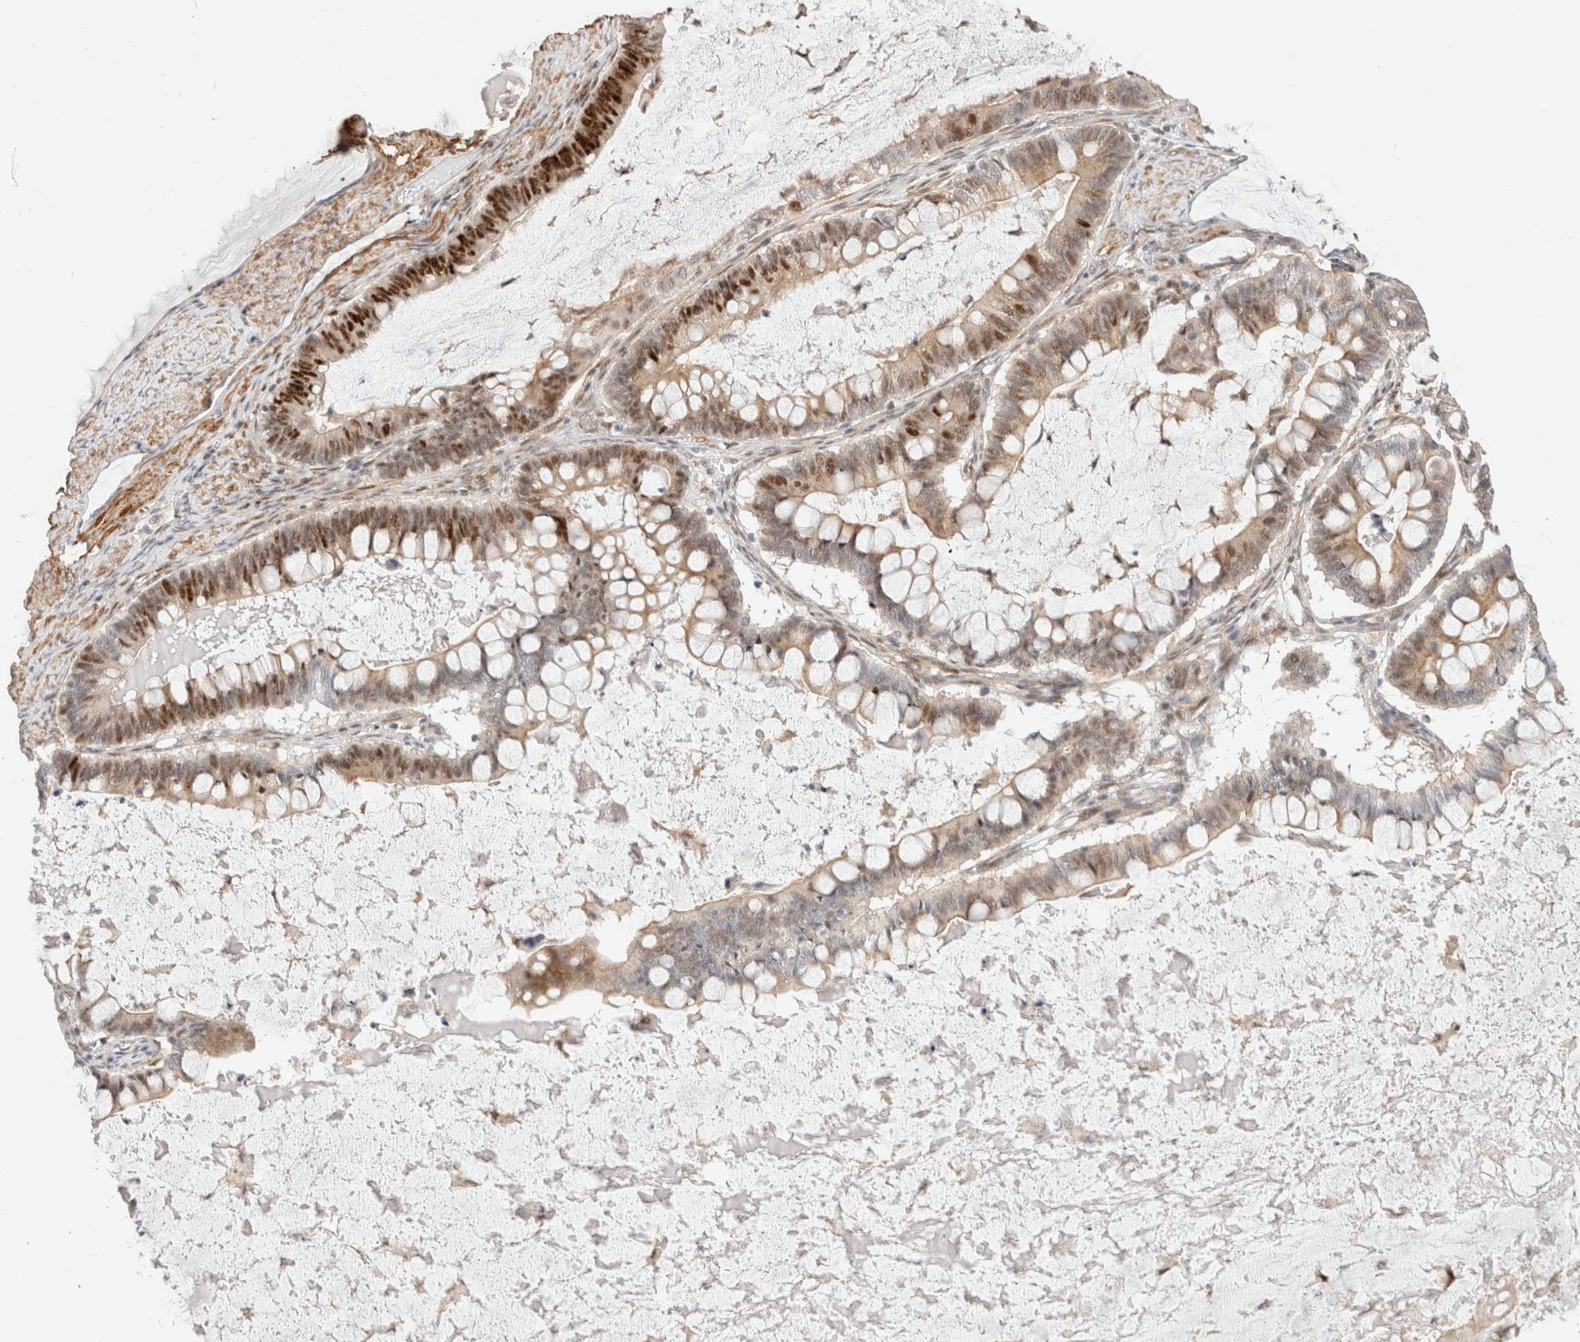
{"staining": {"intensity": "strong", "quantity": "<25%", "location": "cytoplasmic/membranous,nuclear"}, "tissue": "ovarian cancer", "cell_type": "Tumor cells", "image_type": "cancer", "snomed": [{"axis": "morphology", "description": "Cystadenocarcinoma, mucinous, NOS"}, {"axis": "topography", "description": "Ovary"}], "caption": "Tumor cells exhibit medium levels of strong cytoplasmic/membranous and nuclear positivity in about <25% of cells in human ovarian mucinous cystadenocarcinoma. (IHC, brightfield microscopy, high magnification).", "gene": "ID3", "patient": {"sex": "female", "age": 61}}